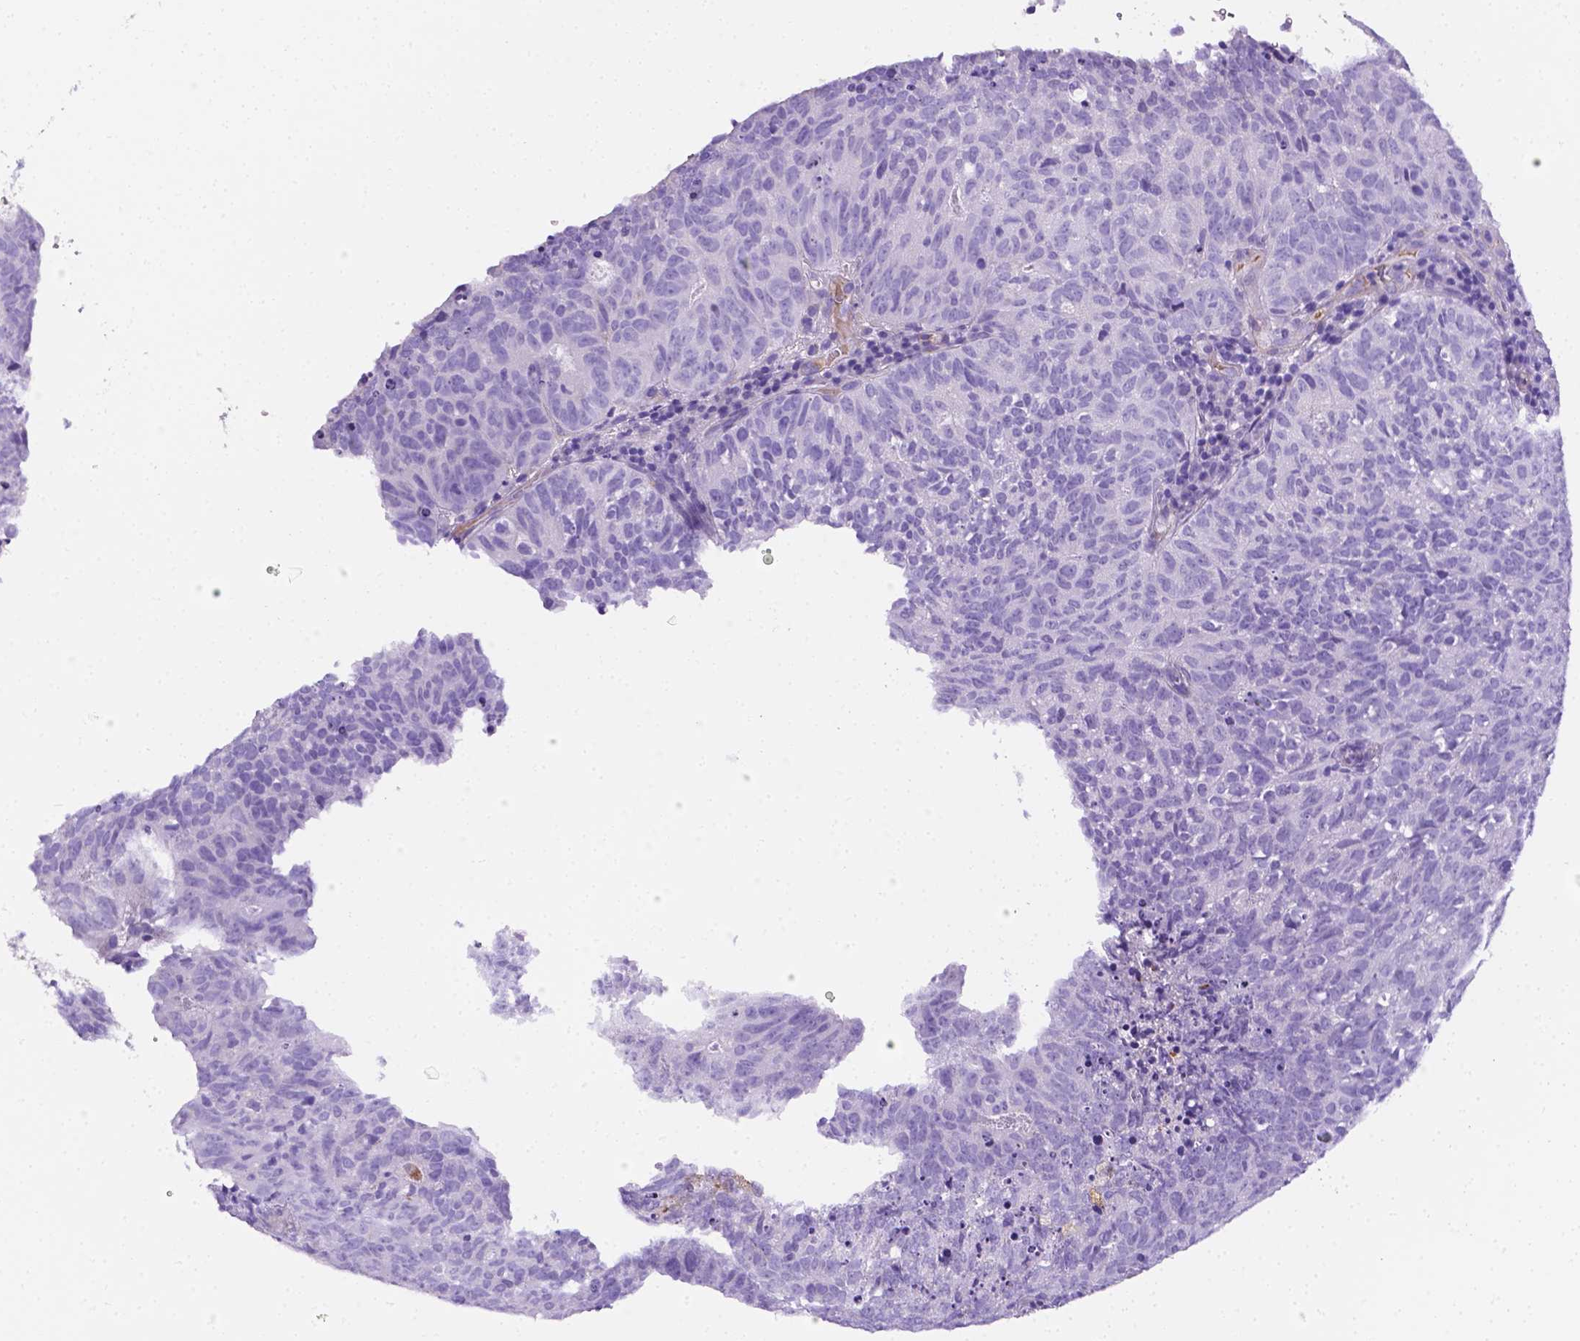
{"staining": {"intensity": "negative", "quantity": "none", "location": "none"}, "tissue": "cervical cancer", "cell_type": "Tumor cells", "image_type": "cancer", "snomed": [{"axis": "morphology", "description": "Adenocarcinoma, NOS"}, {"axis": "topography", "description": "Cervix"}], "caption": "A high-resolution image shows immunohistochemistry (IHC) staining of cervical cancer, which exhibits no significant staining in tumor cells.", "gene": "APOE", "patient": {"sex": "female", "age": 38}}